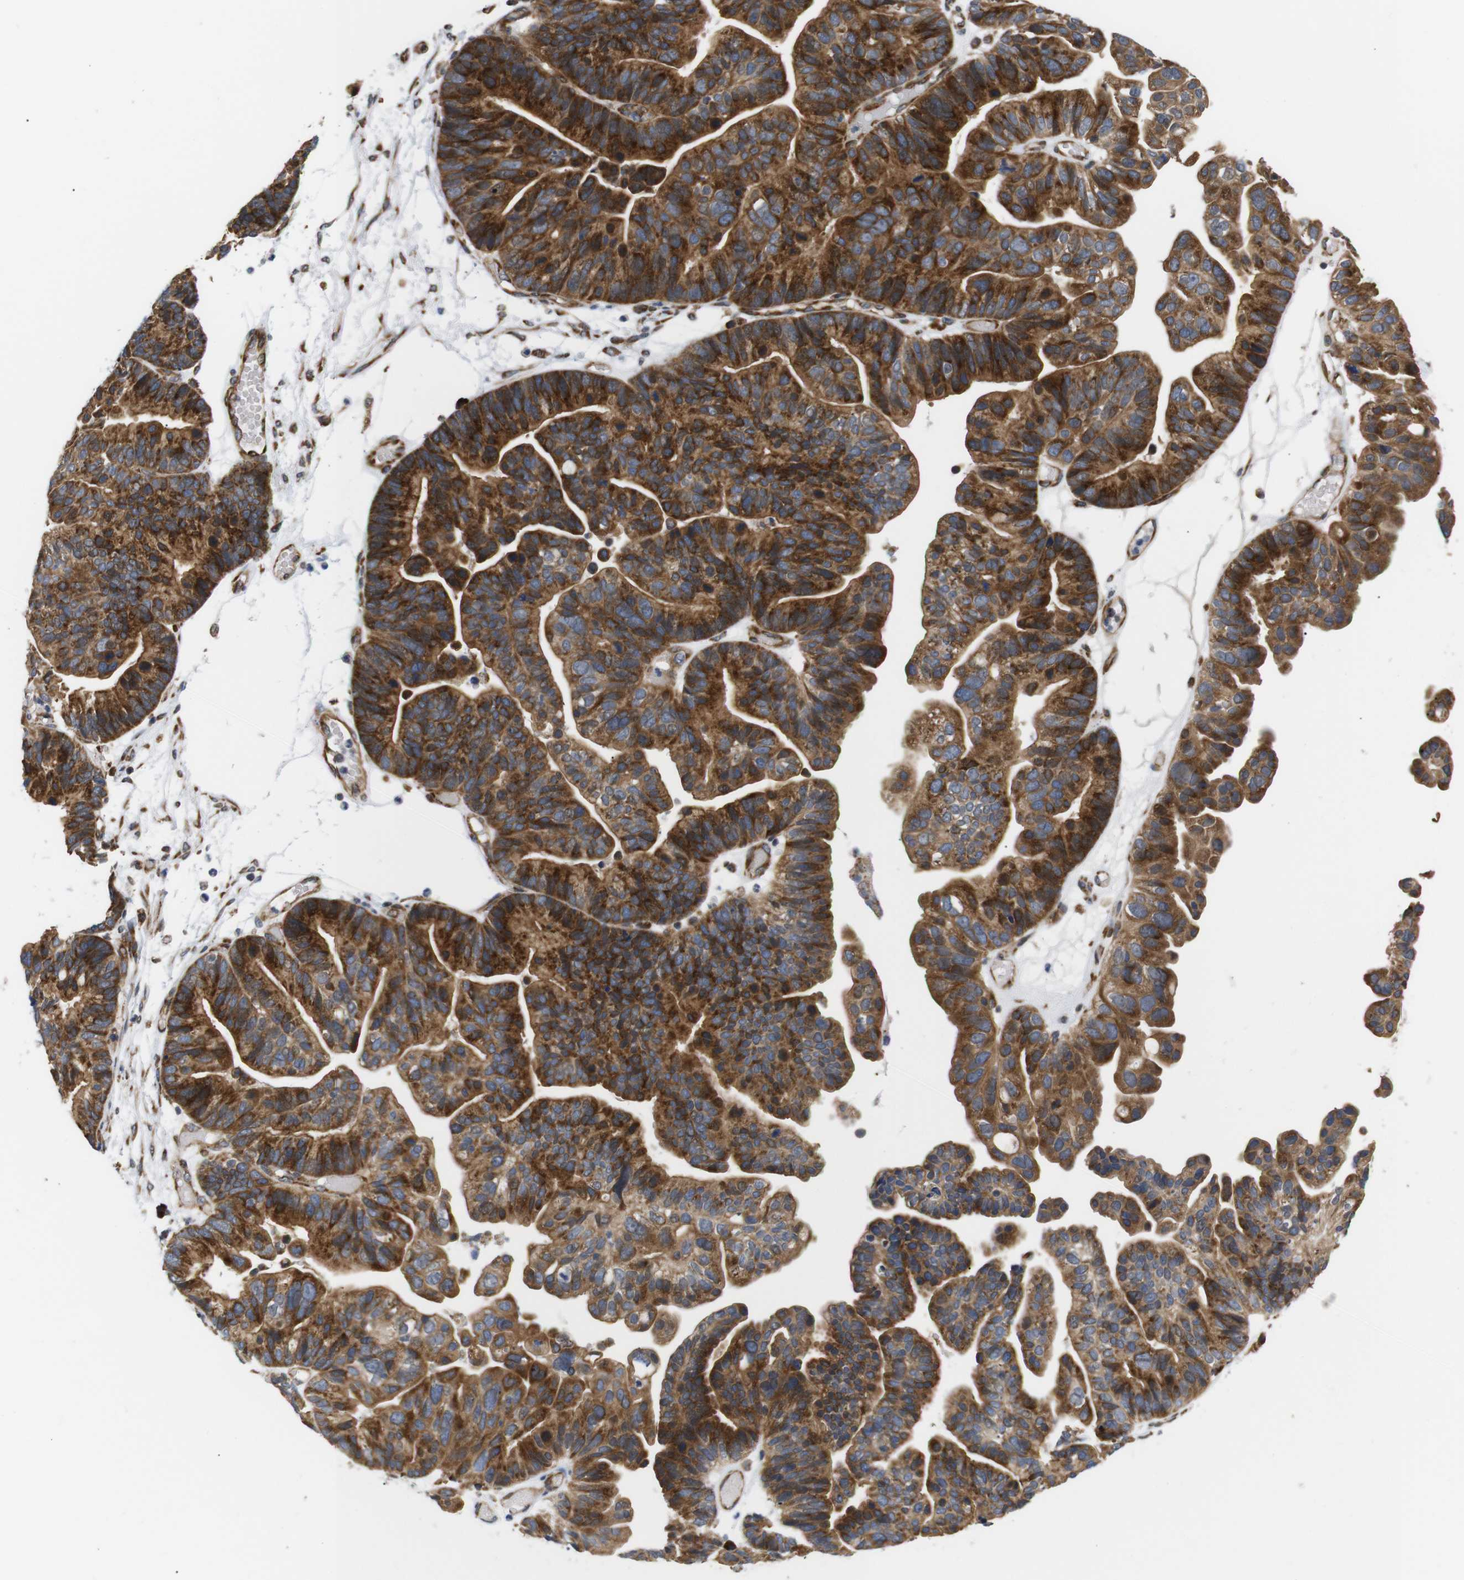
{"staining": {"intensity": "strong", "quantity": ">75%", "location": "cytoplasmic/membranous"}, "tissue": "ovarian cancer", "cell_type": "Tumor cells", "image_type": "cancer", "snomed": [{"axis": "morphology", "description": "Cystadenocarcinoma, serous, NOS"}, {"axis": "topography", "description": "Ovary"}], "caption": "Ovarian cancer (serous cystadenocarcinoma) tissue exhibits strong cytoplasmic/membranous positivity in approximately >75% of tumor cells", "gene": "KANK4", "patient": {"sex": "female", "age": 56}}